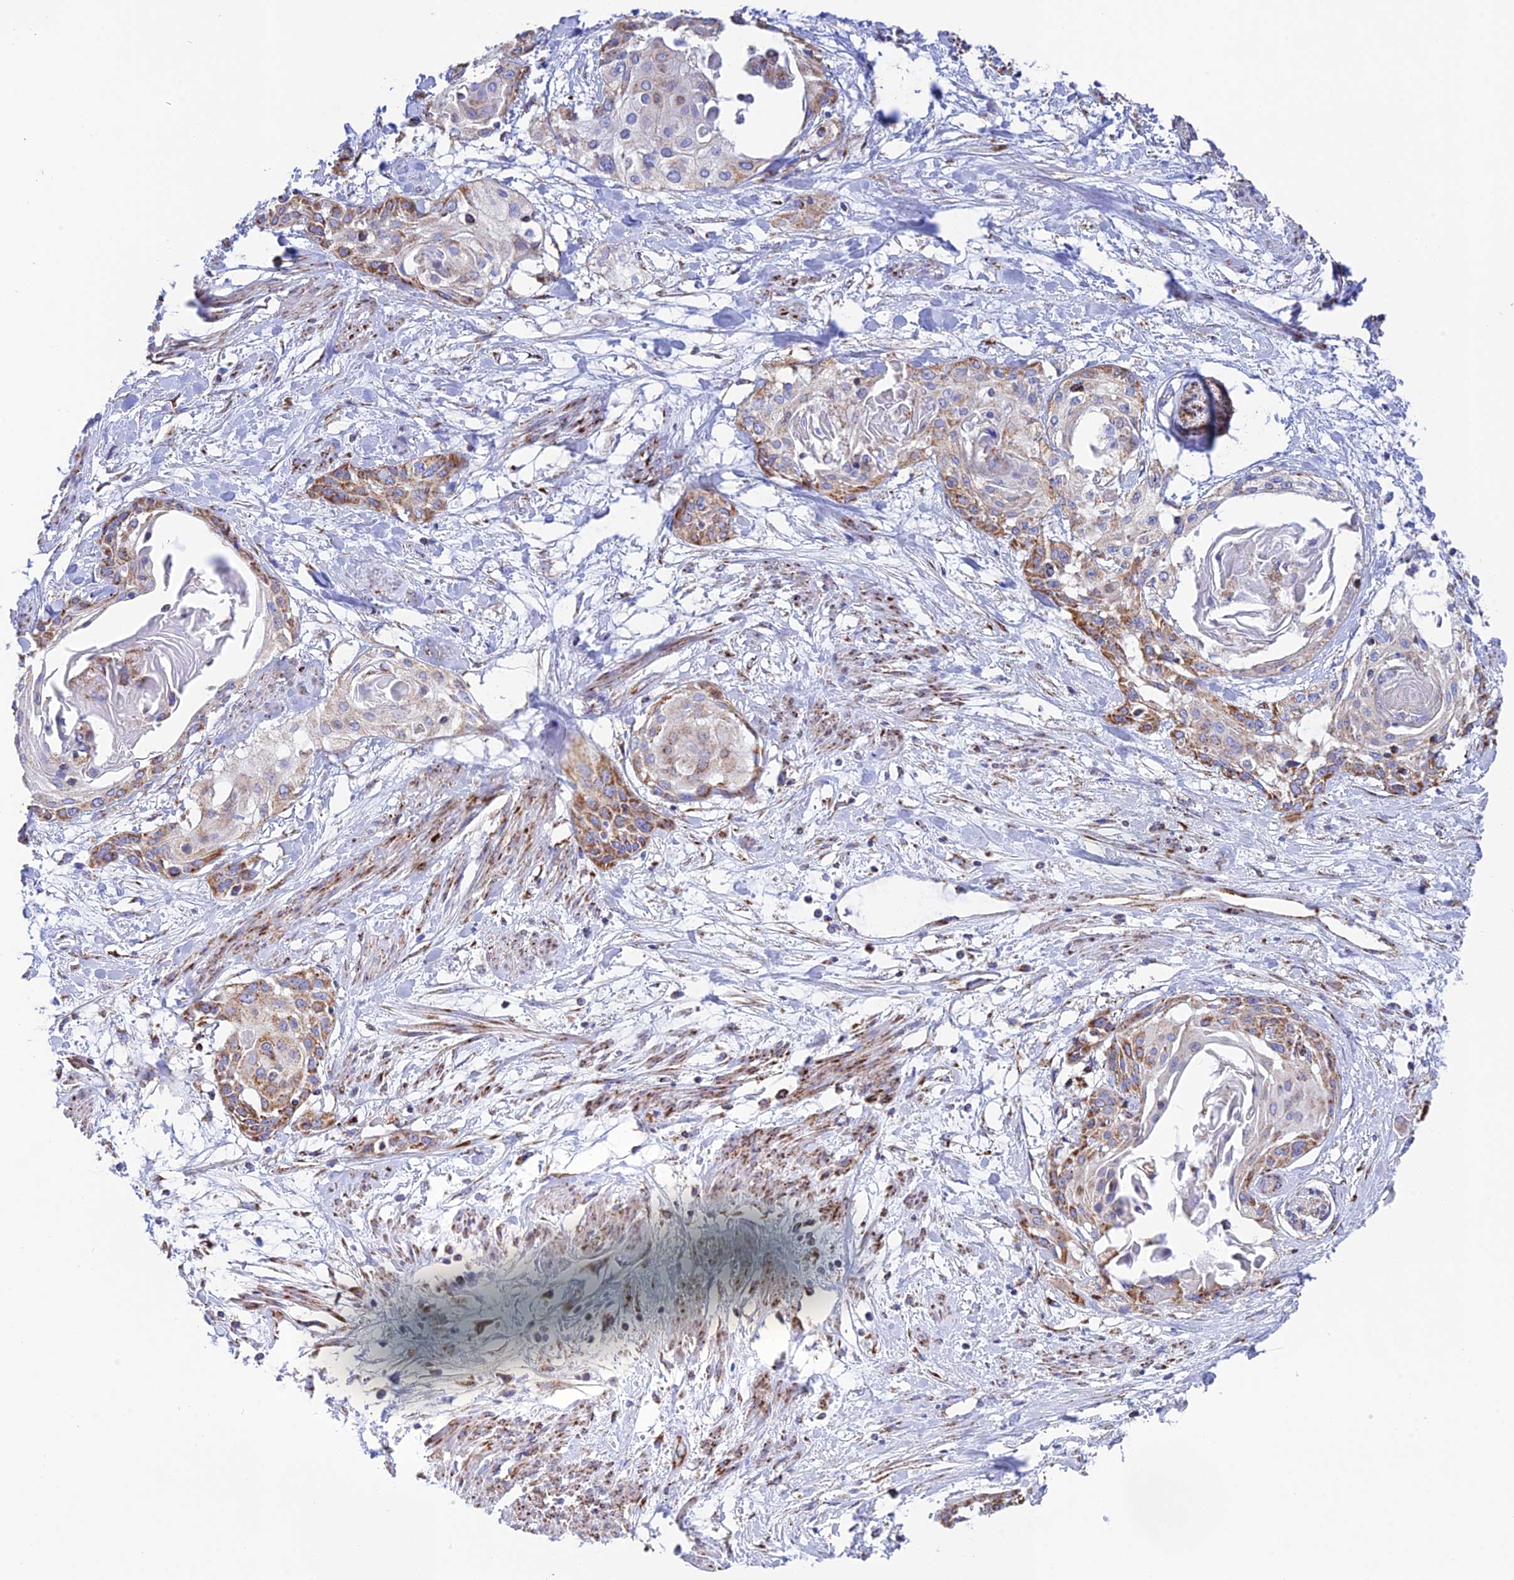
{"staining": {"intensity": "moderate", "quantity": "<25%", "location": "cytoplasmic/membranous"}, "tissue": "cervical cancer", "cell_type": "Tumor cells", "image_type": "cancer", "snomed": [{"axis": "morphology", "description": "Squamous cell carcinoma, NOS"}, {"axis": "topography", "description": "Cervix"}], "caption": "Protein positivity by immunohistochemistry reveals moderate cytoplasmic/membranous positivity in about <25% of tumor cells in cervical cancer (squamous cell carcinoma). The protein is stained brown, and the nuclei are stained in blue (DAB IHC with brightfield microscopy, high magnification).", "gene": "CHCHD3", "patient": {"sex": "female", "age": 57}}